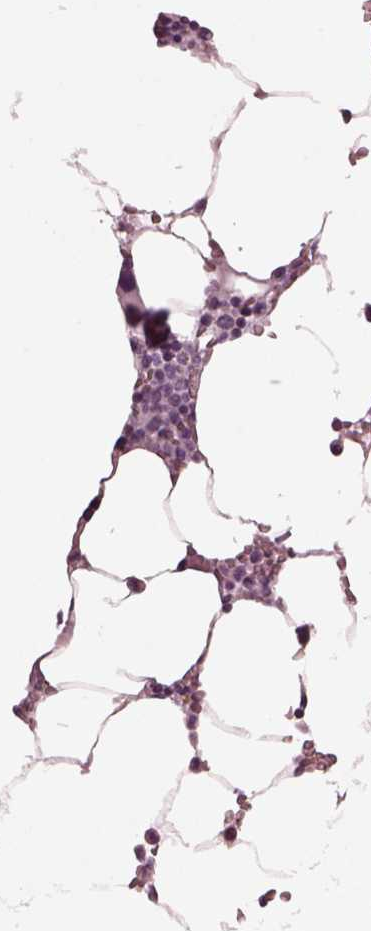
{"staining": {"intensity": "negative", "quantity": "none", "location": "none"}, "tissue": "bone marrow", "cell_type": "Hematopoietic cells", "image_type": "normal", "snomed": [{"axis": "morphology", "description": "Normal tissue, NOS"}, {"axis": "topography", "description": "Bone marrow"}], "caption": "Hematopoietic cells show no significant protein expression in normal bone marrow. (Brightfield microscopy of DAB immunohistochemistry at high magnification).", "gene": "CELSR3", "patient": {"sex": "female", "age": 52}}